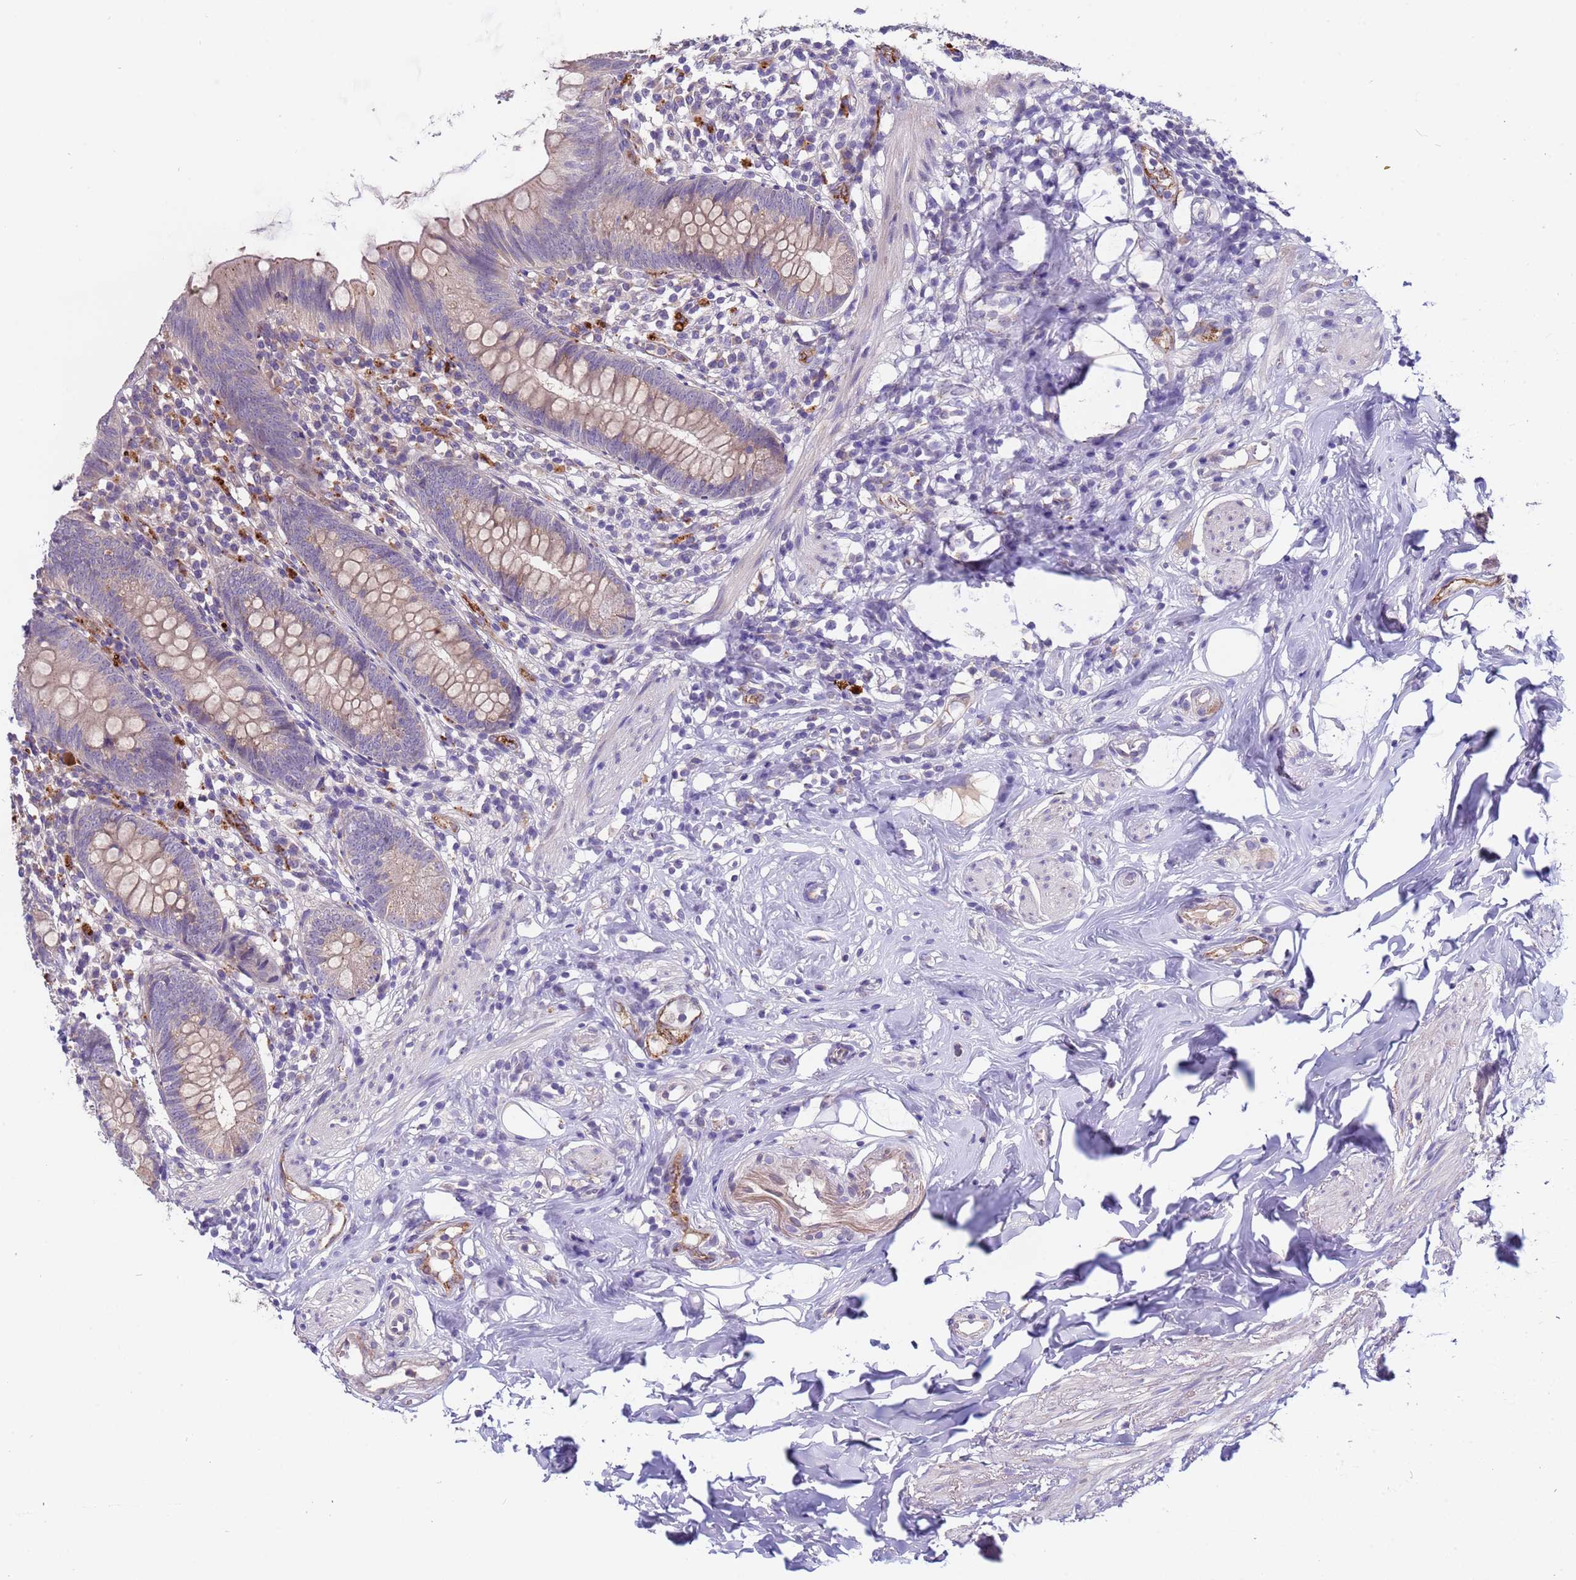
{"staining": {"intensity": "weak", "quantity": ">75%", "location": "cytoplasmic/membranous"}, "tissue": "appendix", "cell_type": "Glandular cells", "image_type": "normal", "snomed": [{"axis": "morphology", "description": "Normal tissue, NOS"}, {"axis": "topography", "description": "Appendix"}], "caption": "The histopathology image demonstrates staining of unremarkable appendix, revealing weak cytoplasmic/membranous protein positivity (brown color) within glandular cells.", "gene": "ZNF248", "patient": {"sex": "female", "age": 62}}